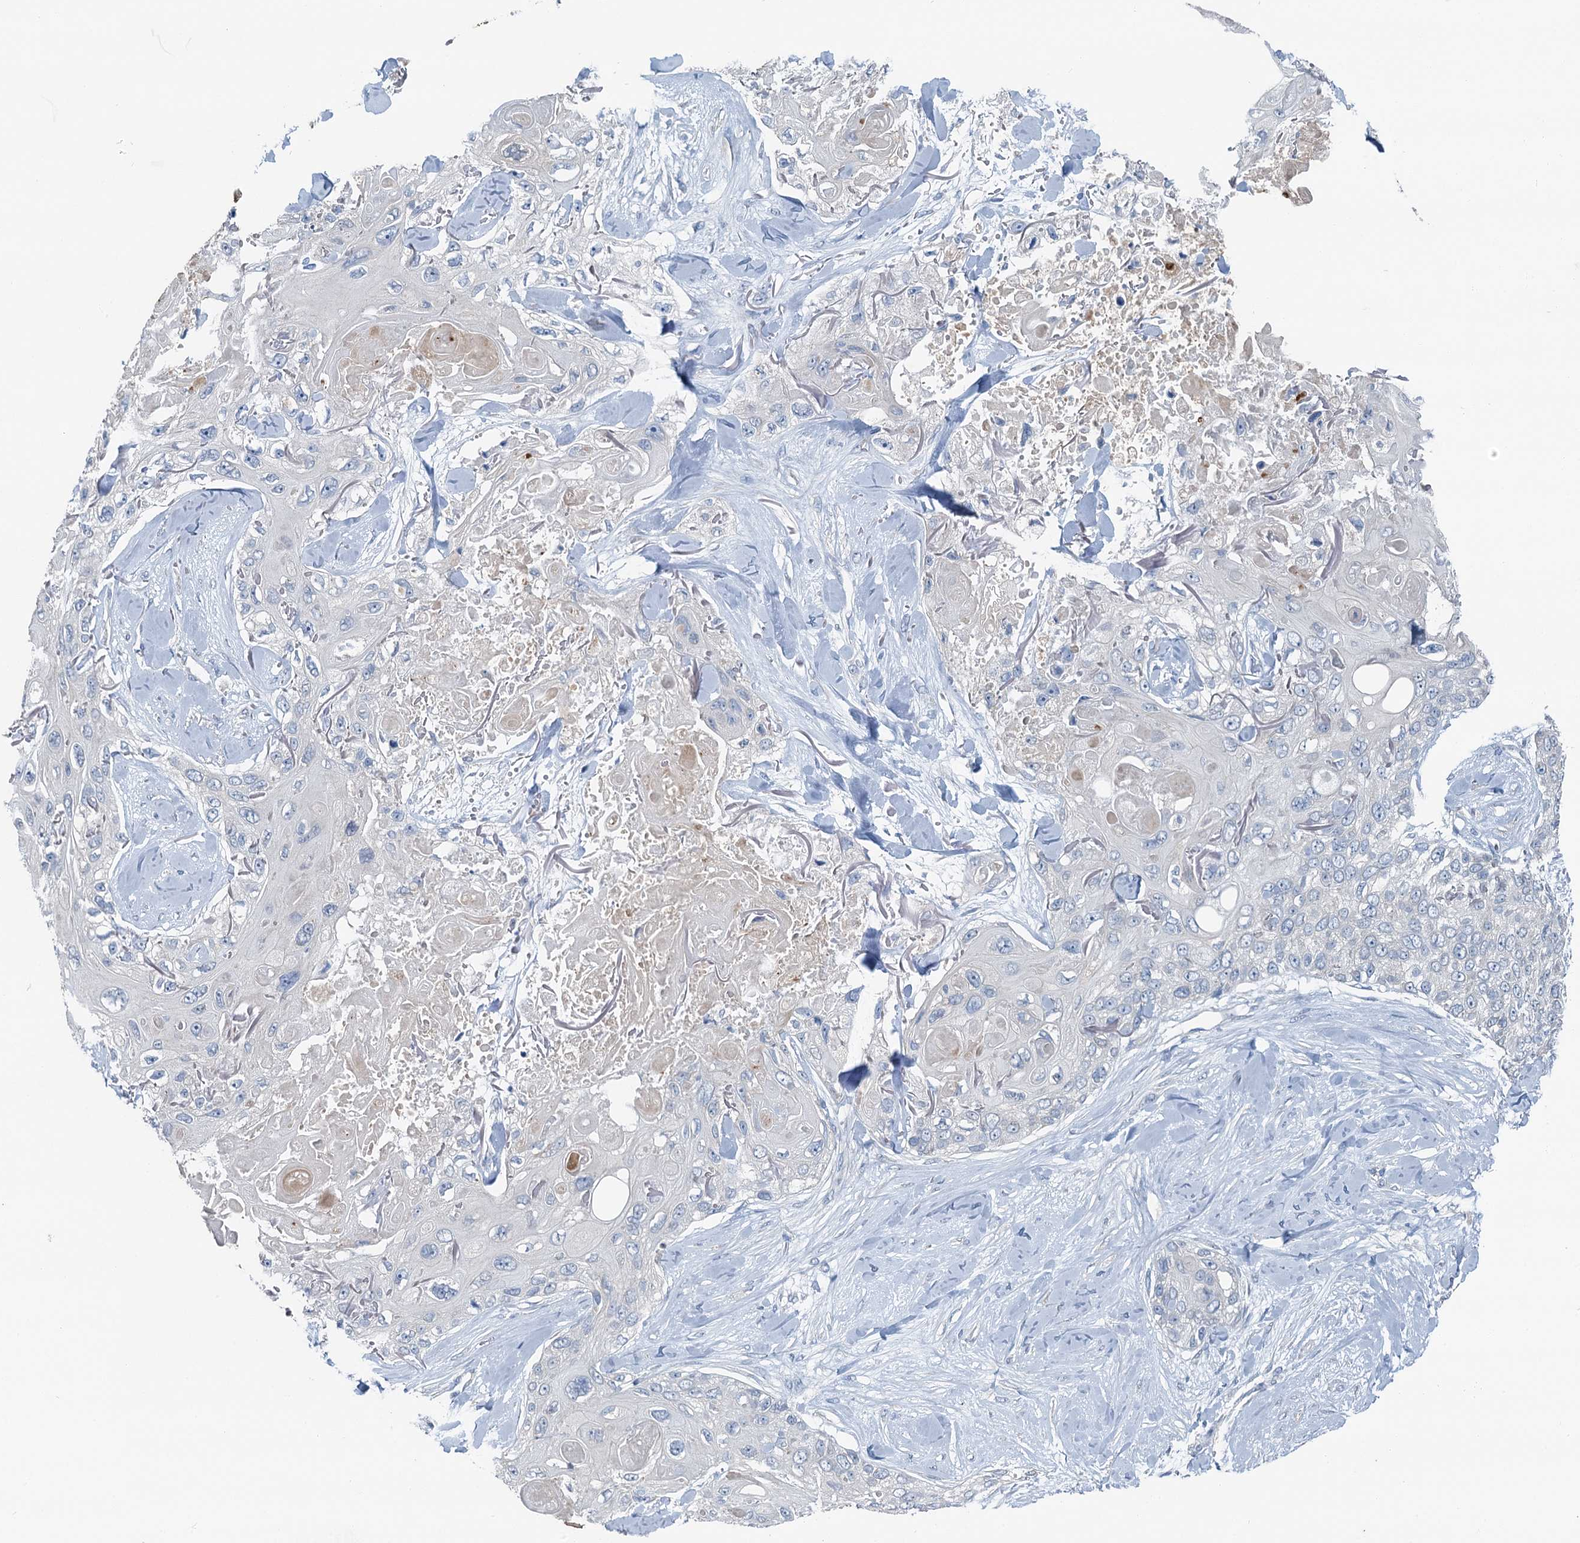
{"staining": {"intensity": "negative", "quantity": "none", "location": "none"}, "tissue": "skin cancer", "cell_type": "Tumor cells", "image_type": "cancer", "snomed": [{"axis": "morphology", "description": "Normal tissue, NOS"}, {"axis": "morphology", "description": "Squamous cell carcinoma, NOS"}, {"axis": "topography", "description": "Skin"}], "caption": "An IHC histopathology image of skin cancer (squamous cell carcinoma) is shown. There is no staining in tumor cells of skin cancer (squamous cell carcinoma).", "gene": "C6orf120", "patient": {"sex": "male", "age": 72}}